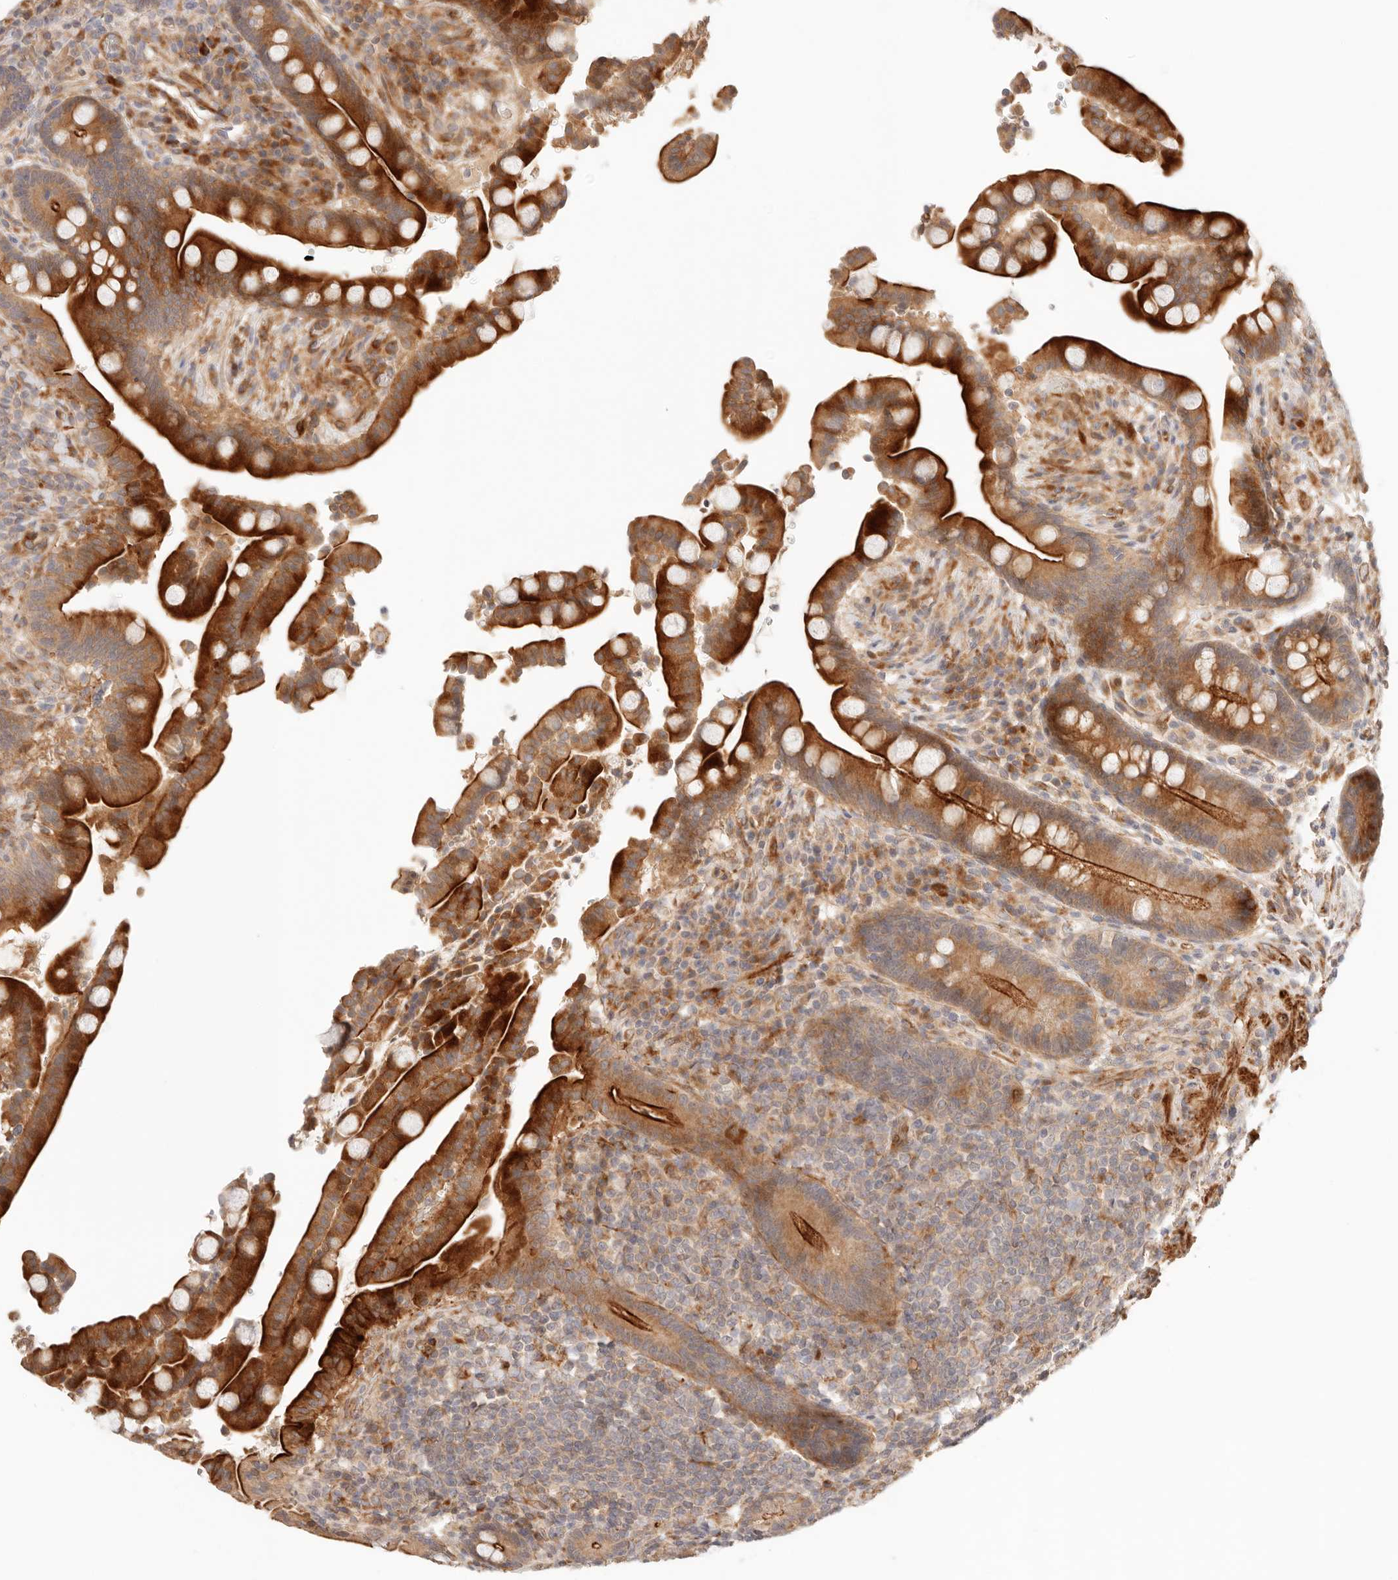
{"staining": {"intensity": "strong", "quantity": ">75%", "location": "cytoplasmic/membranous"}, "tissue": "colon", "cell_type": "Endothelial cells", "image_type": "normal", "snomed": [{"axis": "morphology", "description": "Normal tissue, NOS"}, {"axis": "topography", "description": "Colon"}], "caption": "IHC micrograph of normal colon stained for a protein (brown), which demonstrates high levels of strong cytoplasmic/membranous positivity in about >75% of endothelial cells.", "gene": "IL1R2", "patient": {"sex": "male", "age": 73}}